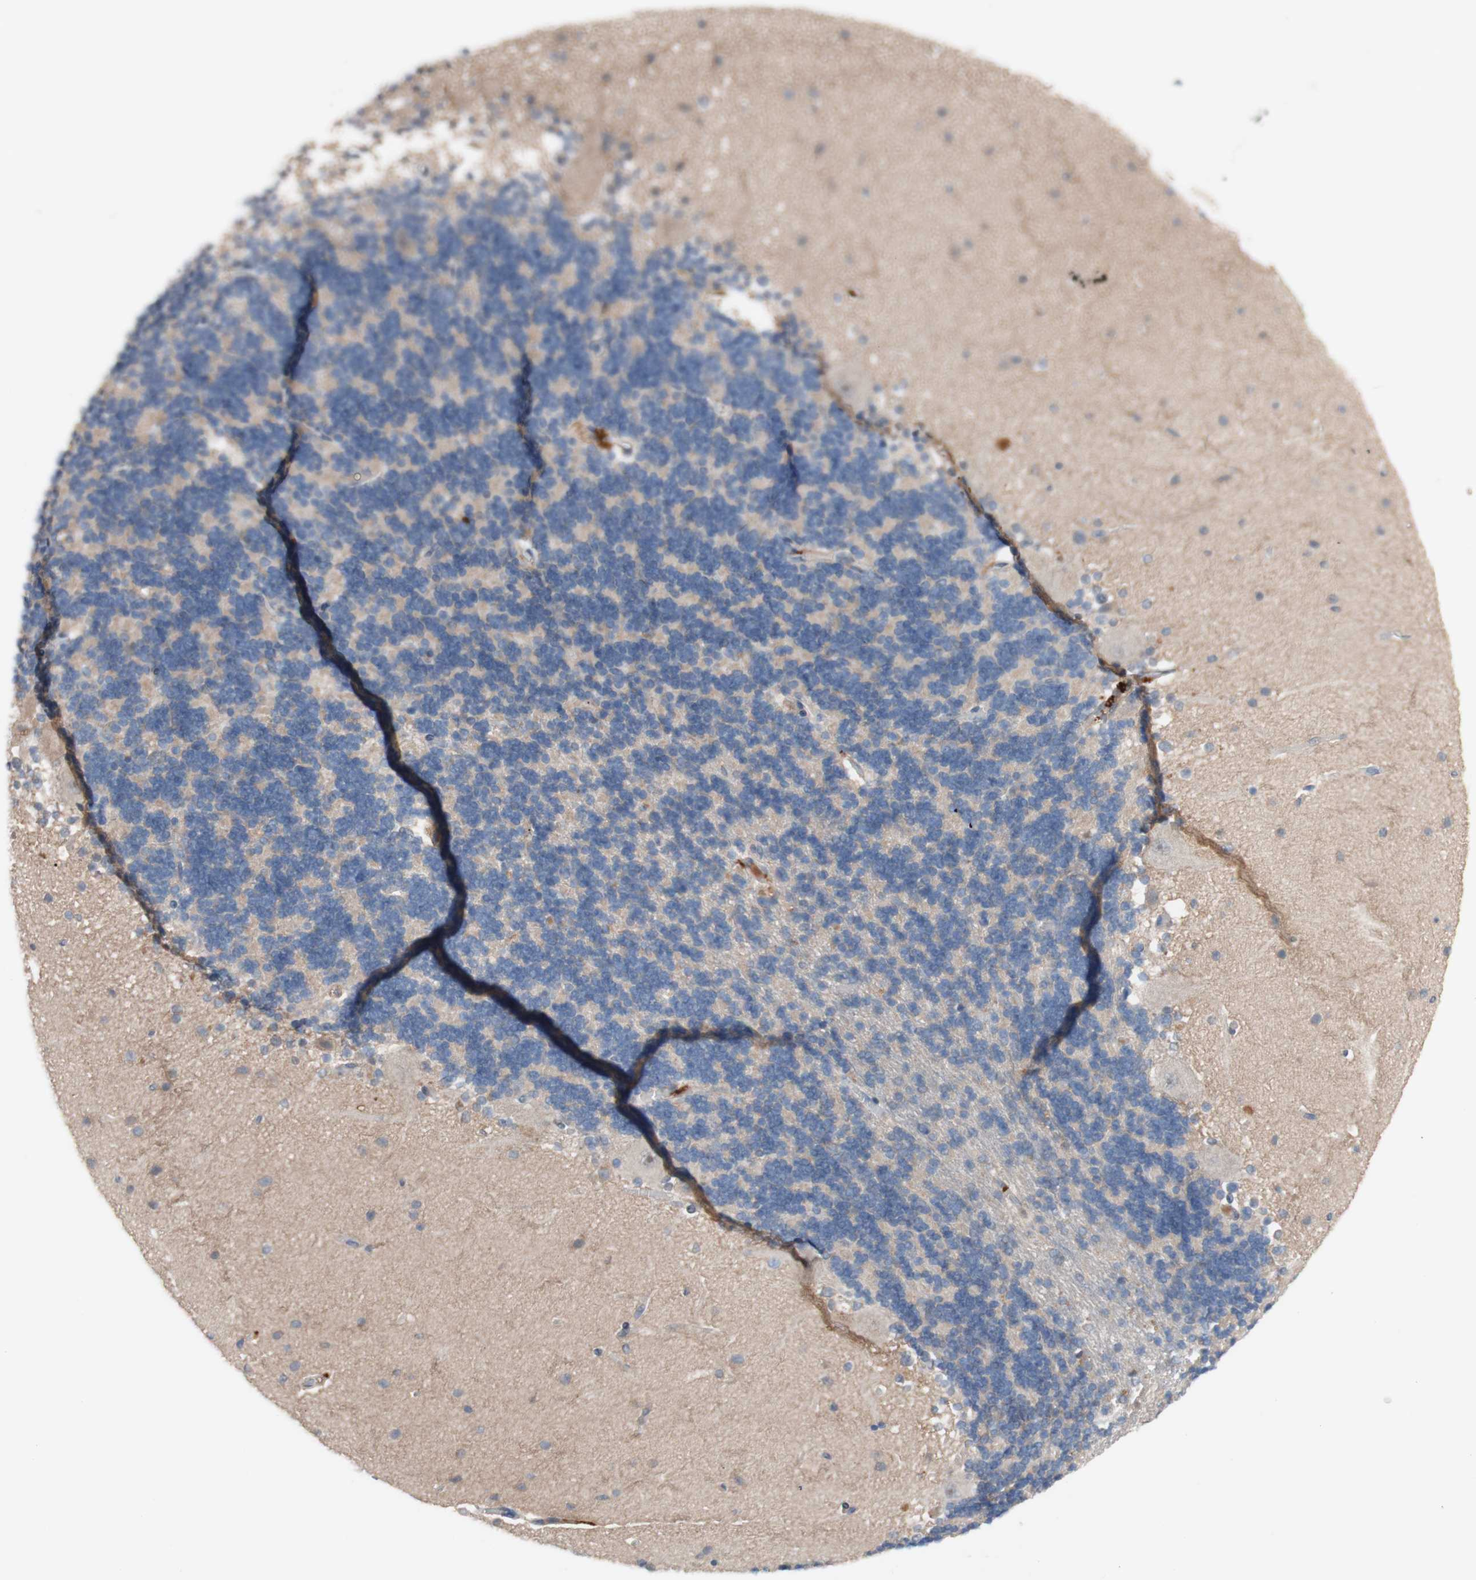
{"staining": {"intensity": "negative", "quantity": "none", "location": "none"}, "tissue": "cerebellum", "cell_type": "Cells in granular layer", "image_type": "normal", "snomed": [{"axis": "morphology", "description": "Normal tissue, NOS"}, {"axis": "topography", "description": "Cerebellum"}], "caption": "Photomicrograph shows no significant protein positivity in cells in granular layer of unremarkable cerebellum. (DAB (3,3'-diaminobenzidine) immunohistochemistry visualized using brightfield microscopy, high magnification).", "gene": "PEX2", "patient": {"sex": "female", "age": 54}}